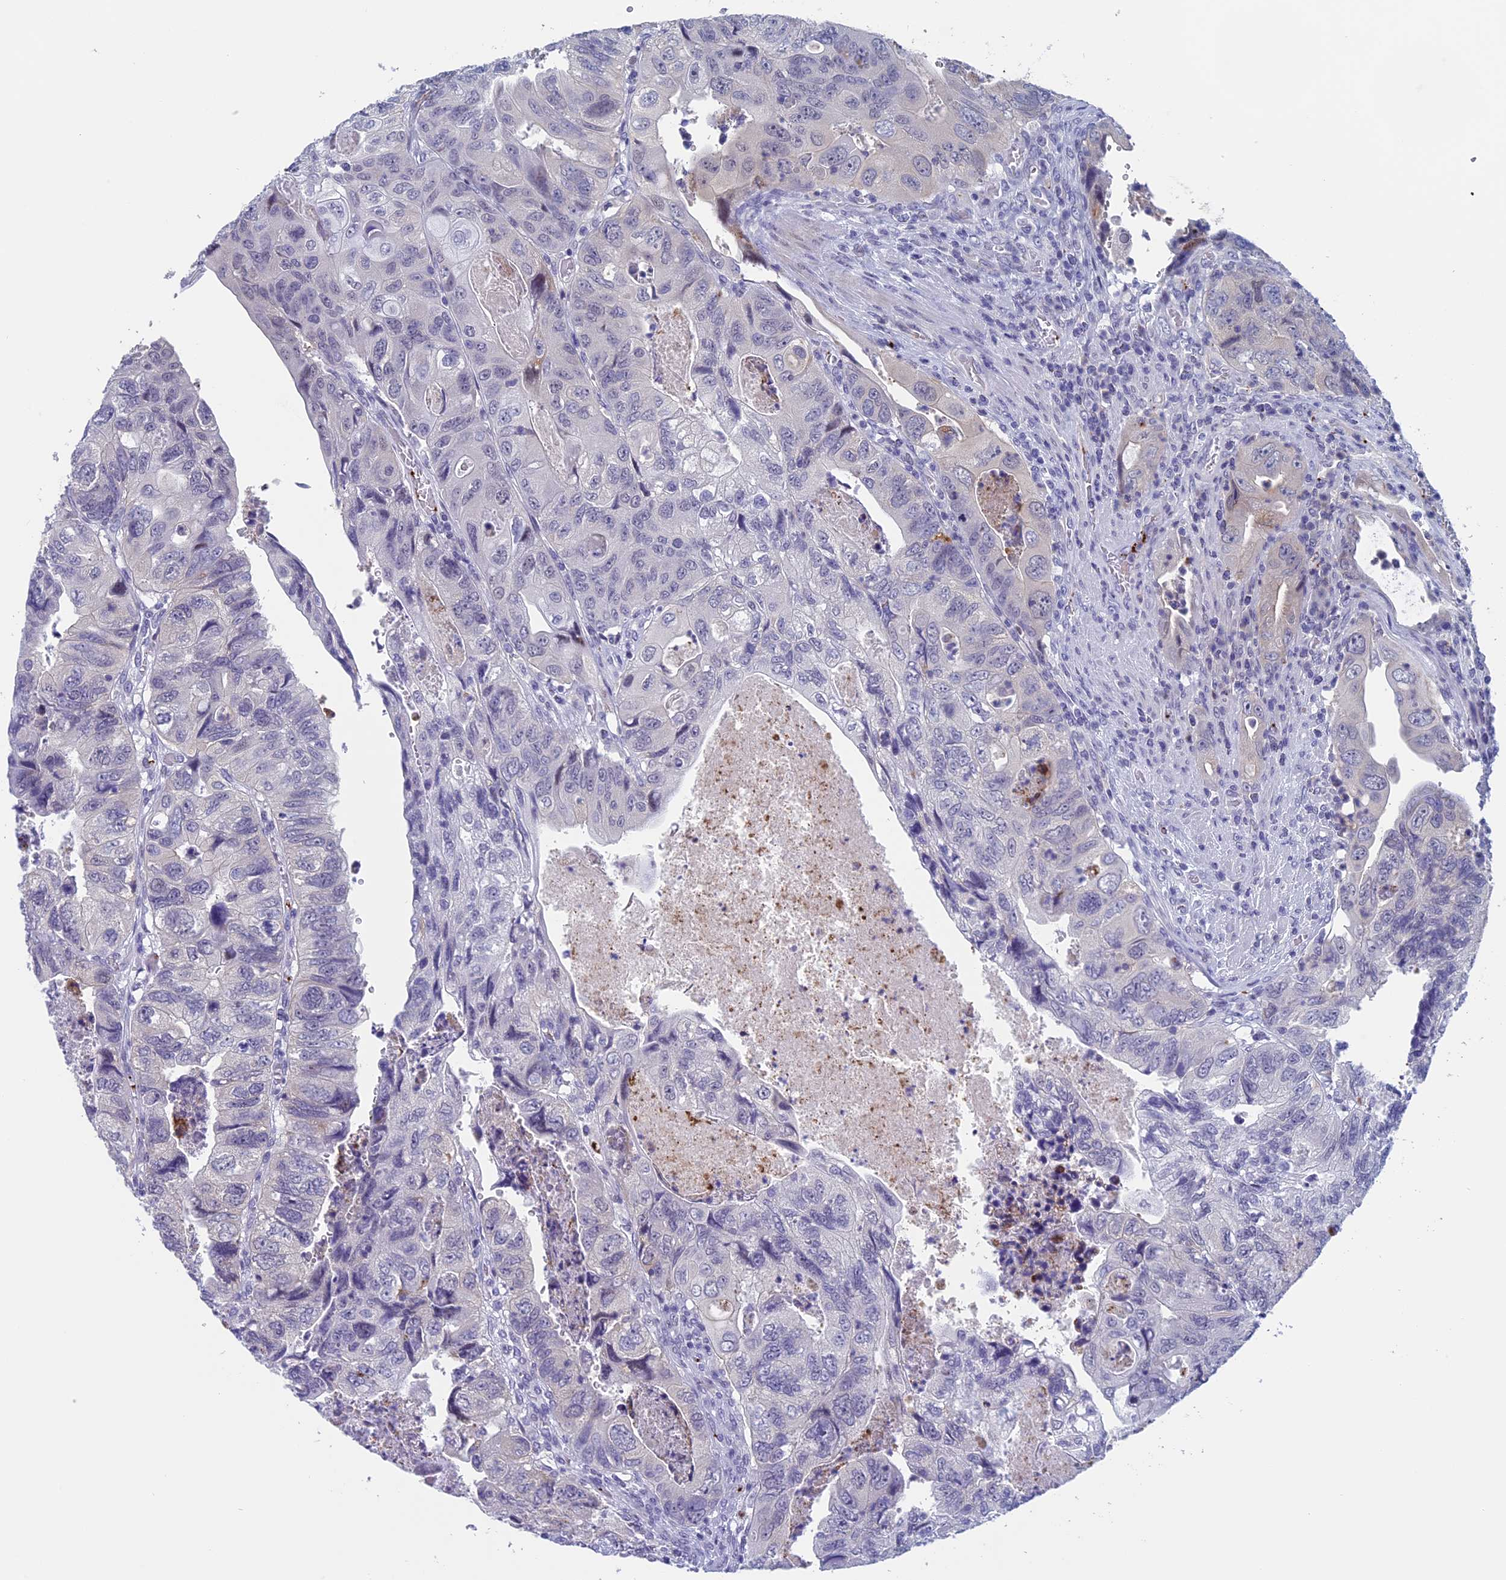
{"staining": {"intensity": "negative", "quantity": "none", "location": "none"}, "tissue": "colorectal cancer", "cell_type": "Tumor cells", "image_type": "cancer", "snomed": [{"axis": "morphology", "description": "Adenocarcinoma, NOS"}, {"axis": "topography", "description": "Rectum"}], "caption": "There is no significant staining in tumor cells of colorectal cancer. Nuclei are stained in blue.", "gene": "AIFM2", "patient": {"sex": "male", "age": 63}}